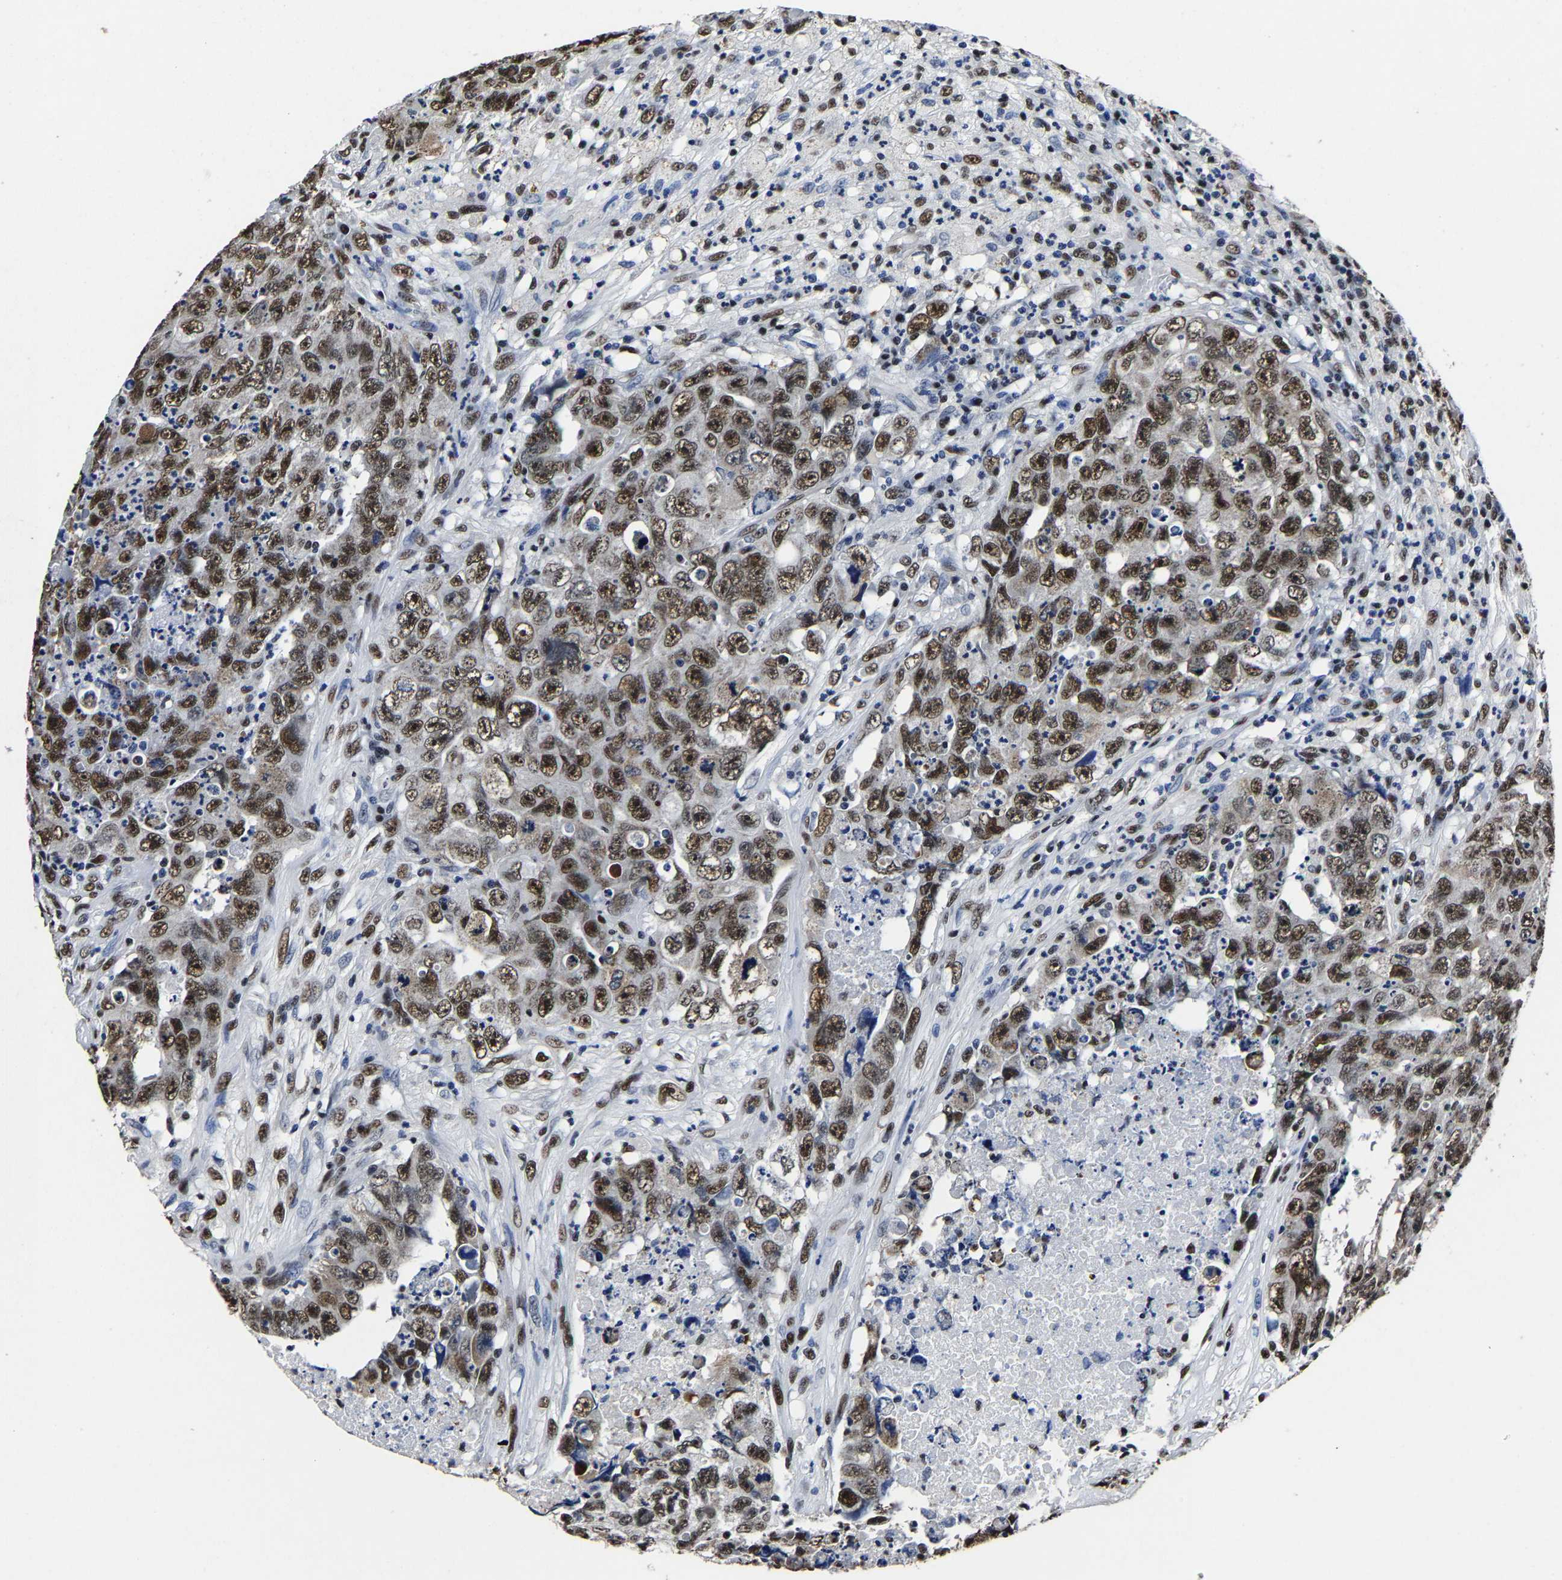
{"staining": {"intensity": "strong", "quantity": ">75%", "location": "nuclear"}, "tissue": "testis cancer", "cell_type": "Tumor cells", "image_type": "cancer", "snomed": [{"axis": "morphology", "description": "Carcinoma, Embryonal, NOS"}, {"axis": "topography", "description": "Testis"}], "caption": "Protein expression analysis of testis cancer shows strong nuclear staining in about >75% of tumor cells.", "gene": "RBM45", "patient": {"sex": "male", "age": 32}}